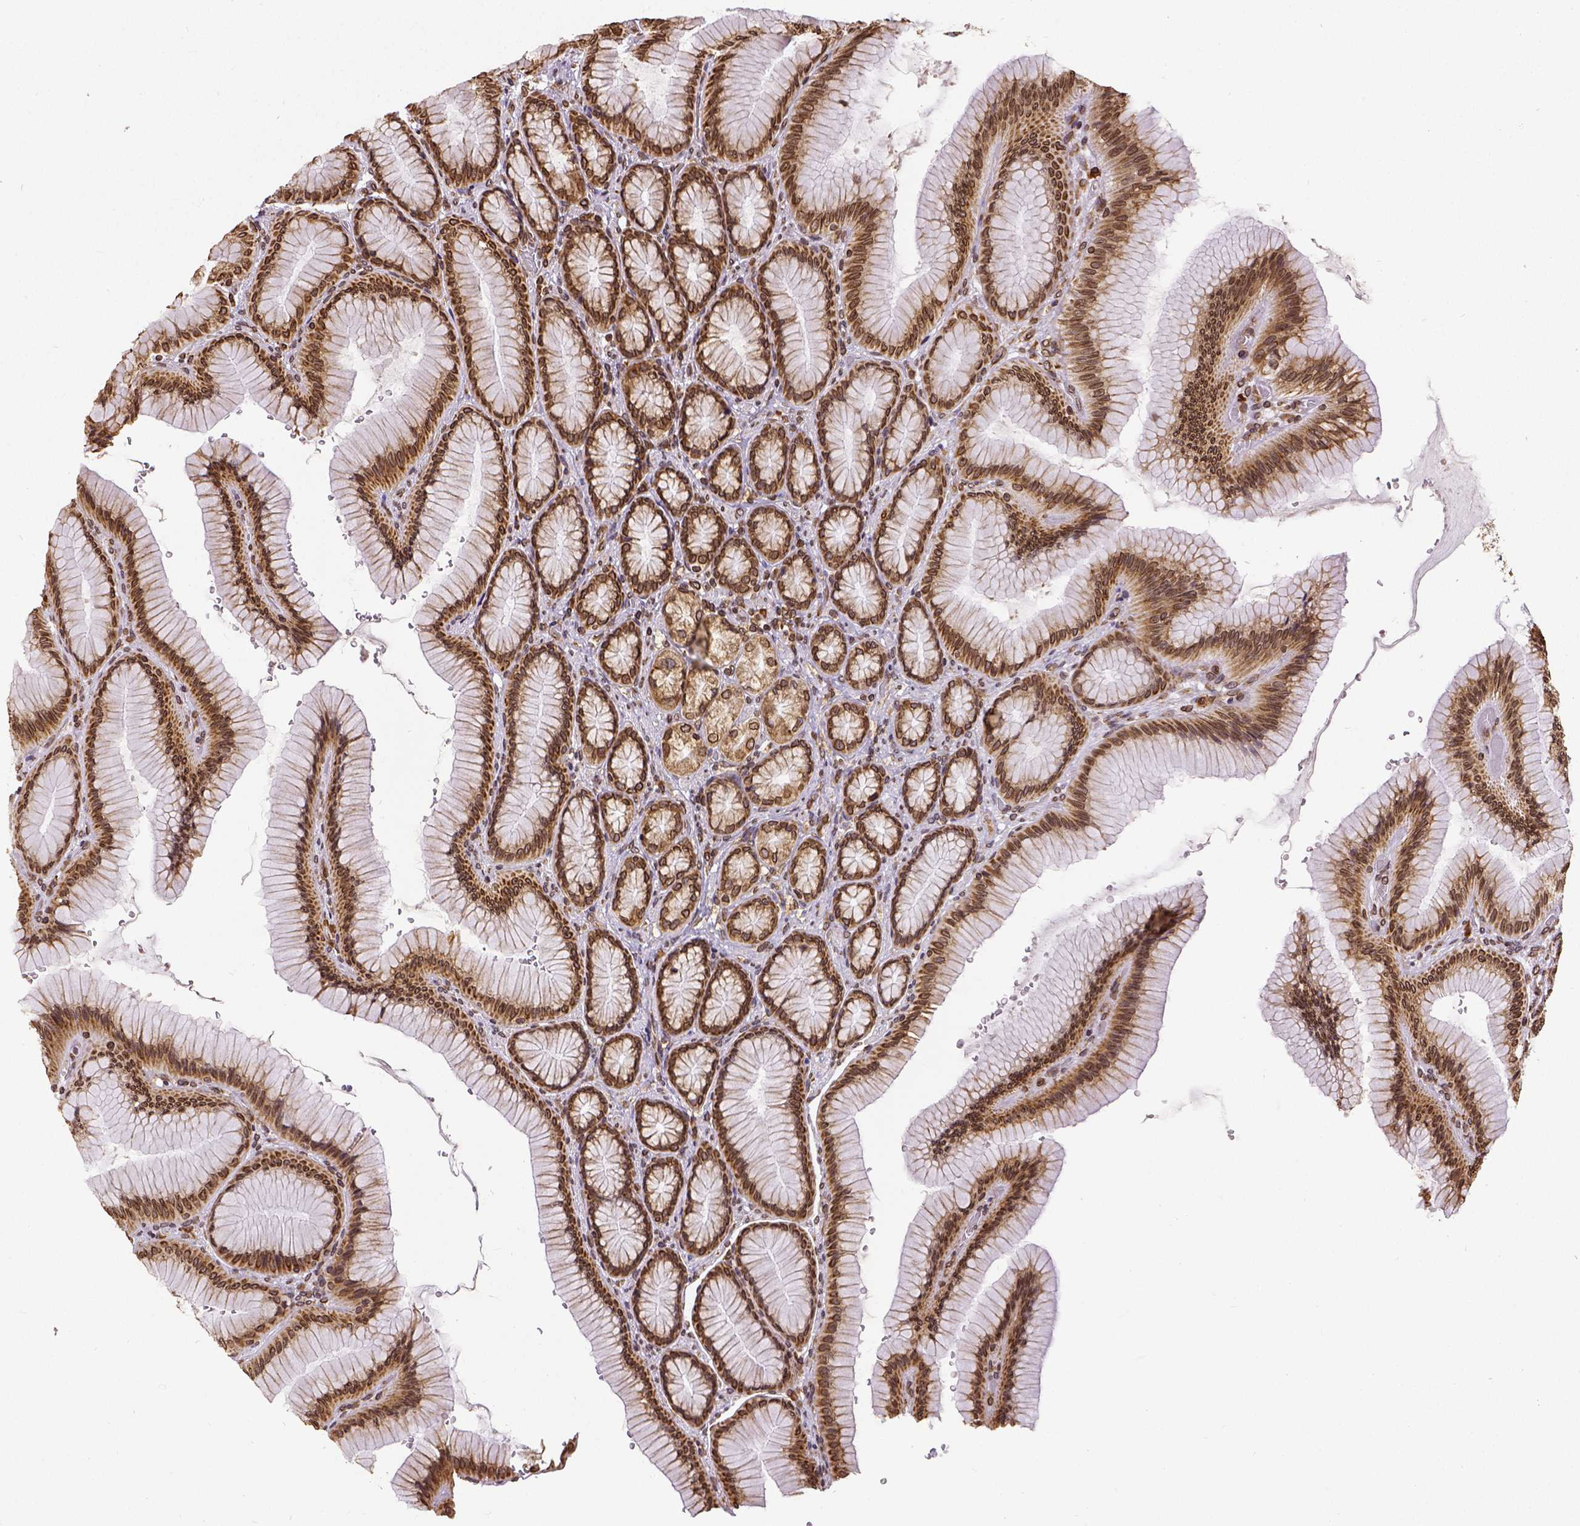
{"staining": {"intensity": "strong", "quantity": ">75%", "location": "cytoplasmic/membranous,nuclear"}, "tissue": "stomach", "cell_type": "Glandular cells", "image_type": "normal", "snomed": [{"axis": "morphology", "description": "Normal tissue, NOS"}, {"axis": "morphology", "description": "Adenocarcinoma, NOS"}, {"axis": "morphology", "description": "Adenocarcinoma, High grade"}, {"axis": "topography", "description": "Stomach, upper"}, {"axis": "topography", "description": "Stomach"}], "caption": "Protein staining of normal stomach exhibits strong cytoplasmic/membranous,nuclear staining in about >75% of glandular cells.", "gene": "MTDH", "patient": {"sex": "female", "age": 65}}